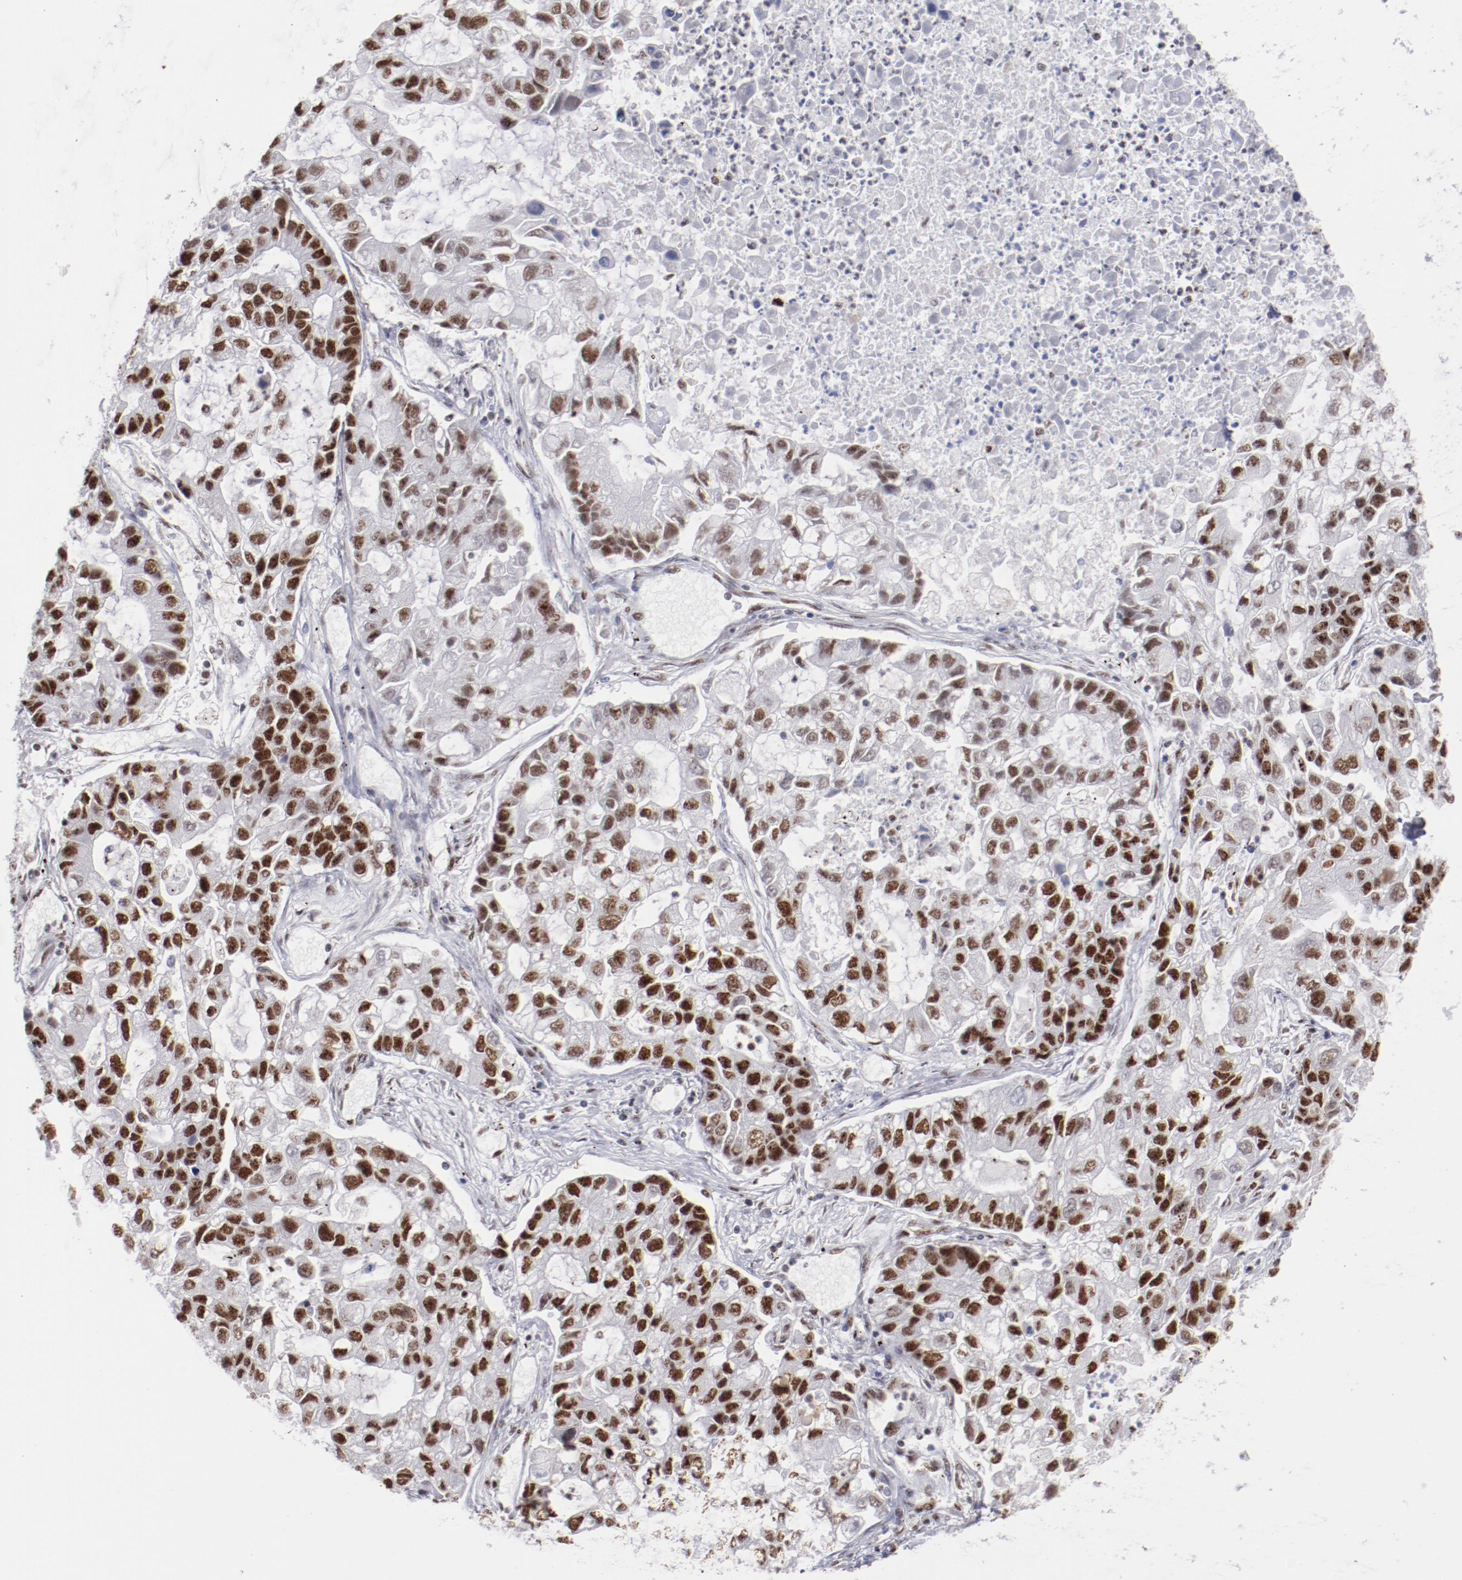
{"staining": {"intensity": "strong", "quantity": ">75%", "location": "nuclear"}, "tissue": "lung cancer", "cell_type": "Tumor cells", "image_type": "cancer", "snomed": [{"axis": "morphology", "description": "Adenocarcinoma, NOS"}, {"axis": "topography", "description": "Lung"}], "caption": "A high-resolution photomicrograph shows immunohistochemistry (IHC) staining of lung cancer, which displays strong nuclear expression in approximately >75% of tumor cells.", "gene": "TFAP4", "patient": {"sex": "female", "age": 51}}